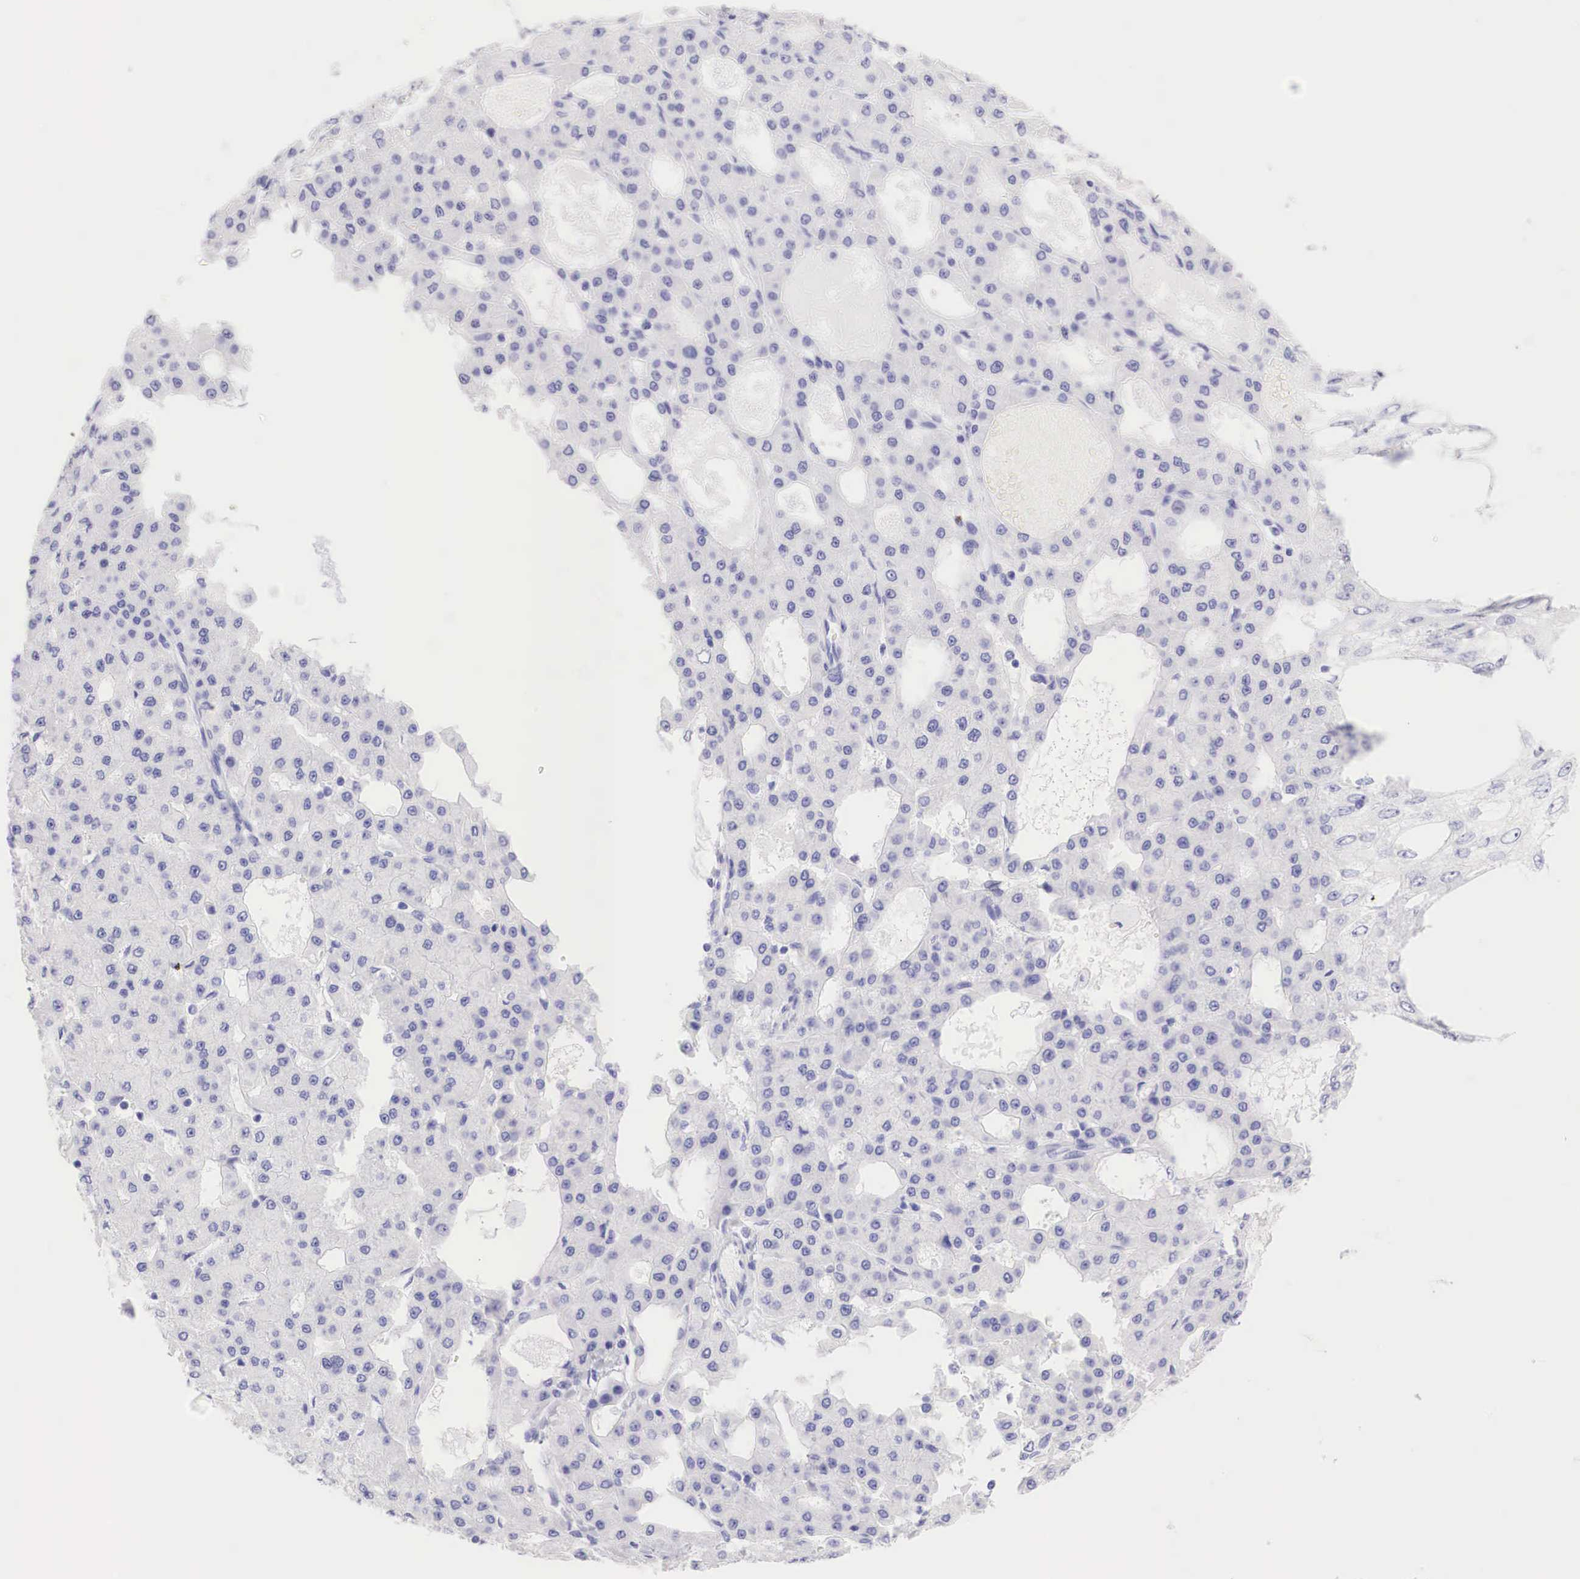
{"staining": {"intensity": "negative", "quantity": "none", "location": "none"}, "tissue": "liver cancer", "cell_type": "Tumor cells", "image_type": "cancer", "snomed": [{"axis": "morphology", "description": "Carcinoma, Hepatocellular, NOS"}, {"axis": "topography", "description": "Liver"}], "caption": "Micrograph shows no protein positivity in tumor cells of hepatocellular carcinoma (liver) tissue.", "gene": "TYR", "patient": {"sex": "male", "age": 47}}